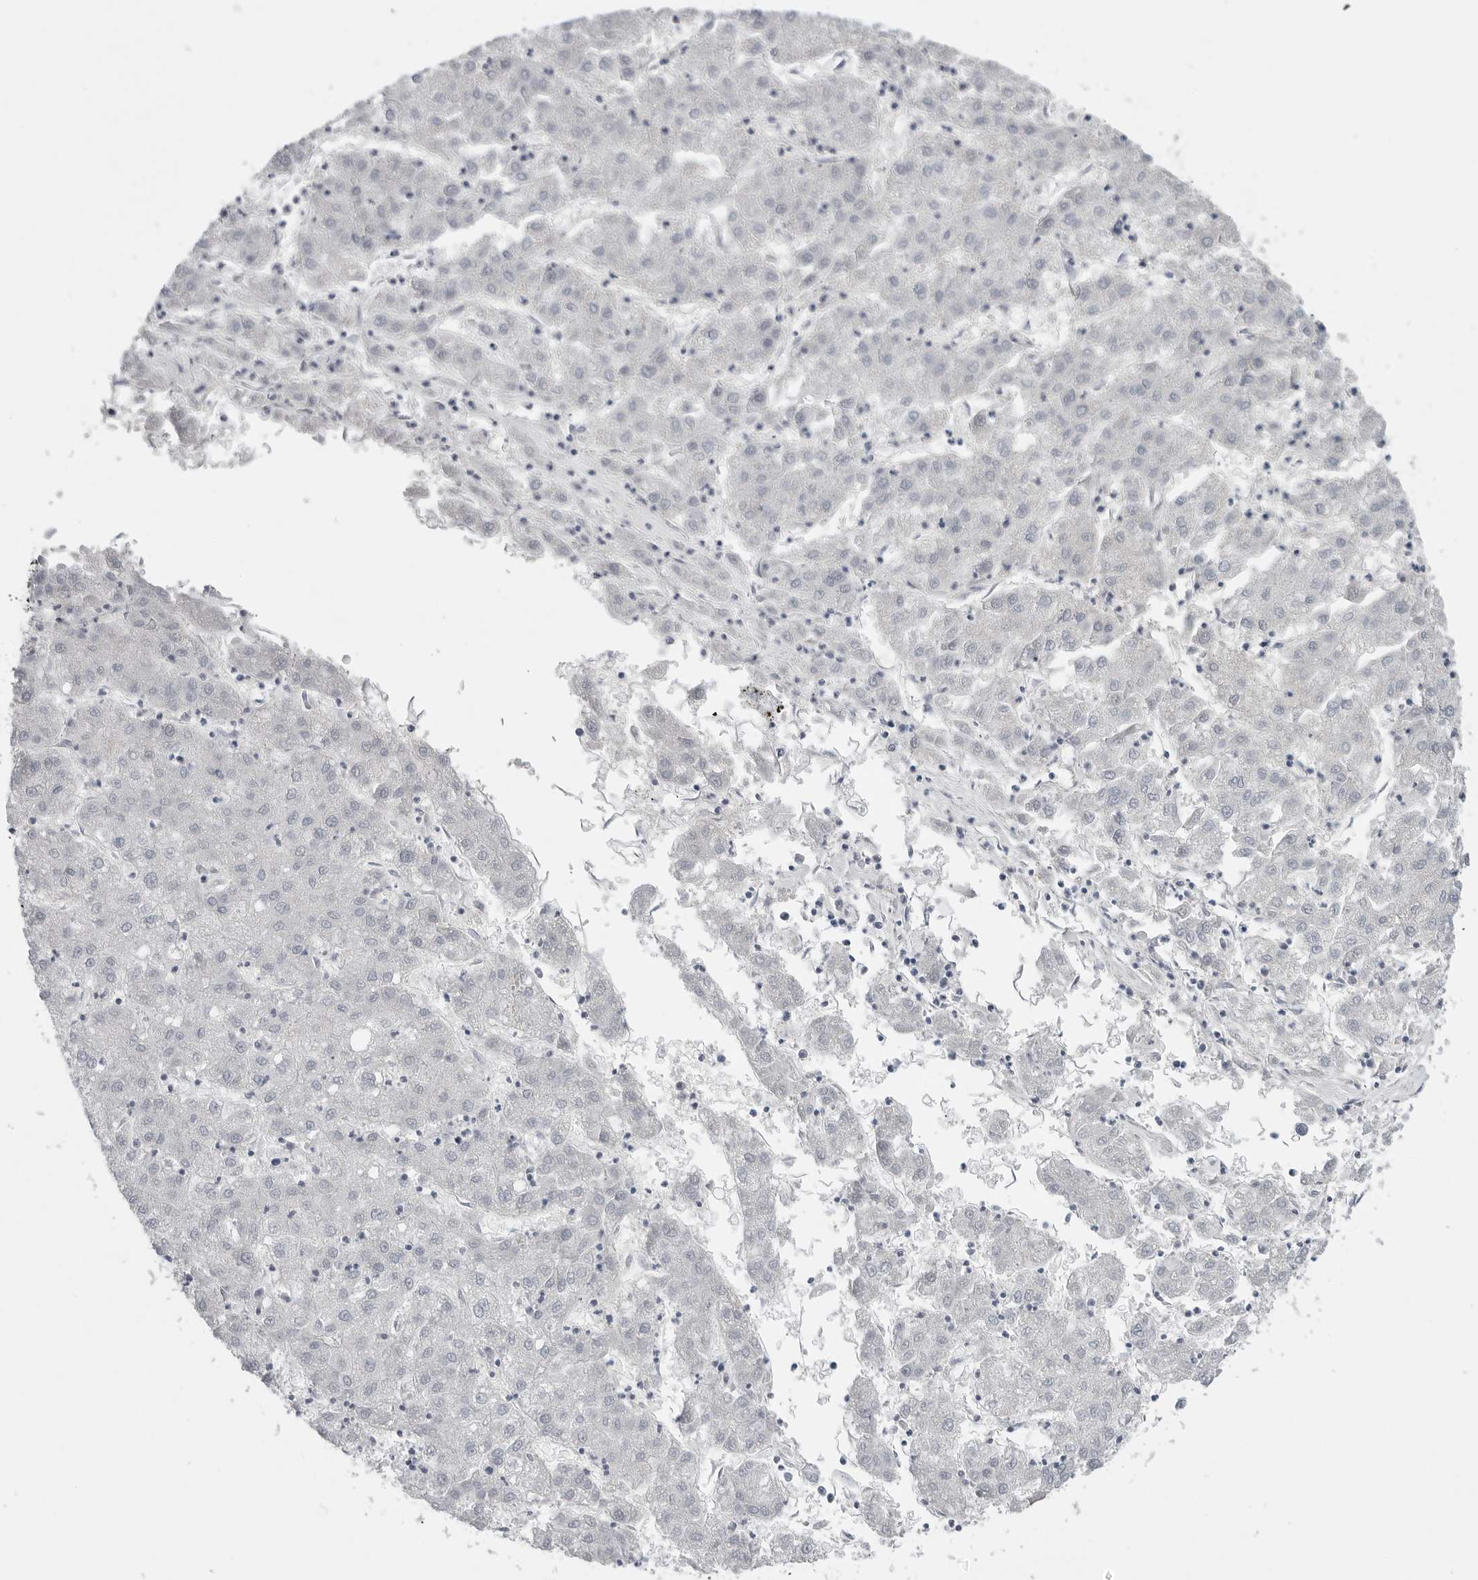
{"staining": {"intensity": "negative", "quantity": "none", "location": "none"}, "tissue": "liver cancer", "cell_type": "Tumor cells", "image_type": "cancer", "snomed": [{"axis": "morphology", "description": "Carcinoma, Hepatocellular, NOS"}, {"axis": "topography", "description": "Liver"}], "caption": "This is an immunohistochemistry image of human liver cancer (hepatocellular carcinoma). There is no staining in tumor cells.", "gene": "TIMP1", "patient": {"sex": "male", "age": 72}}